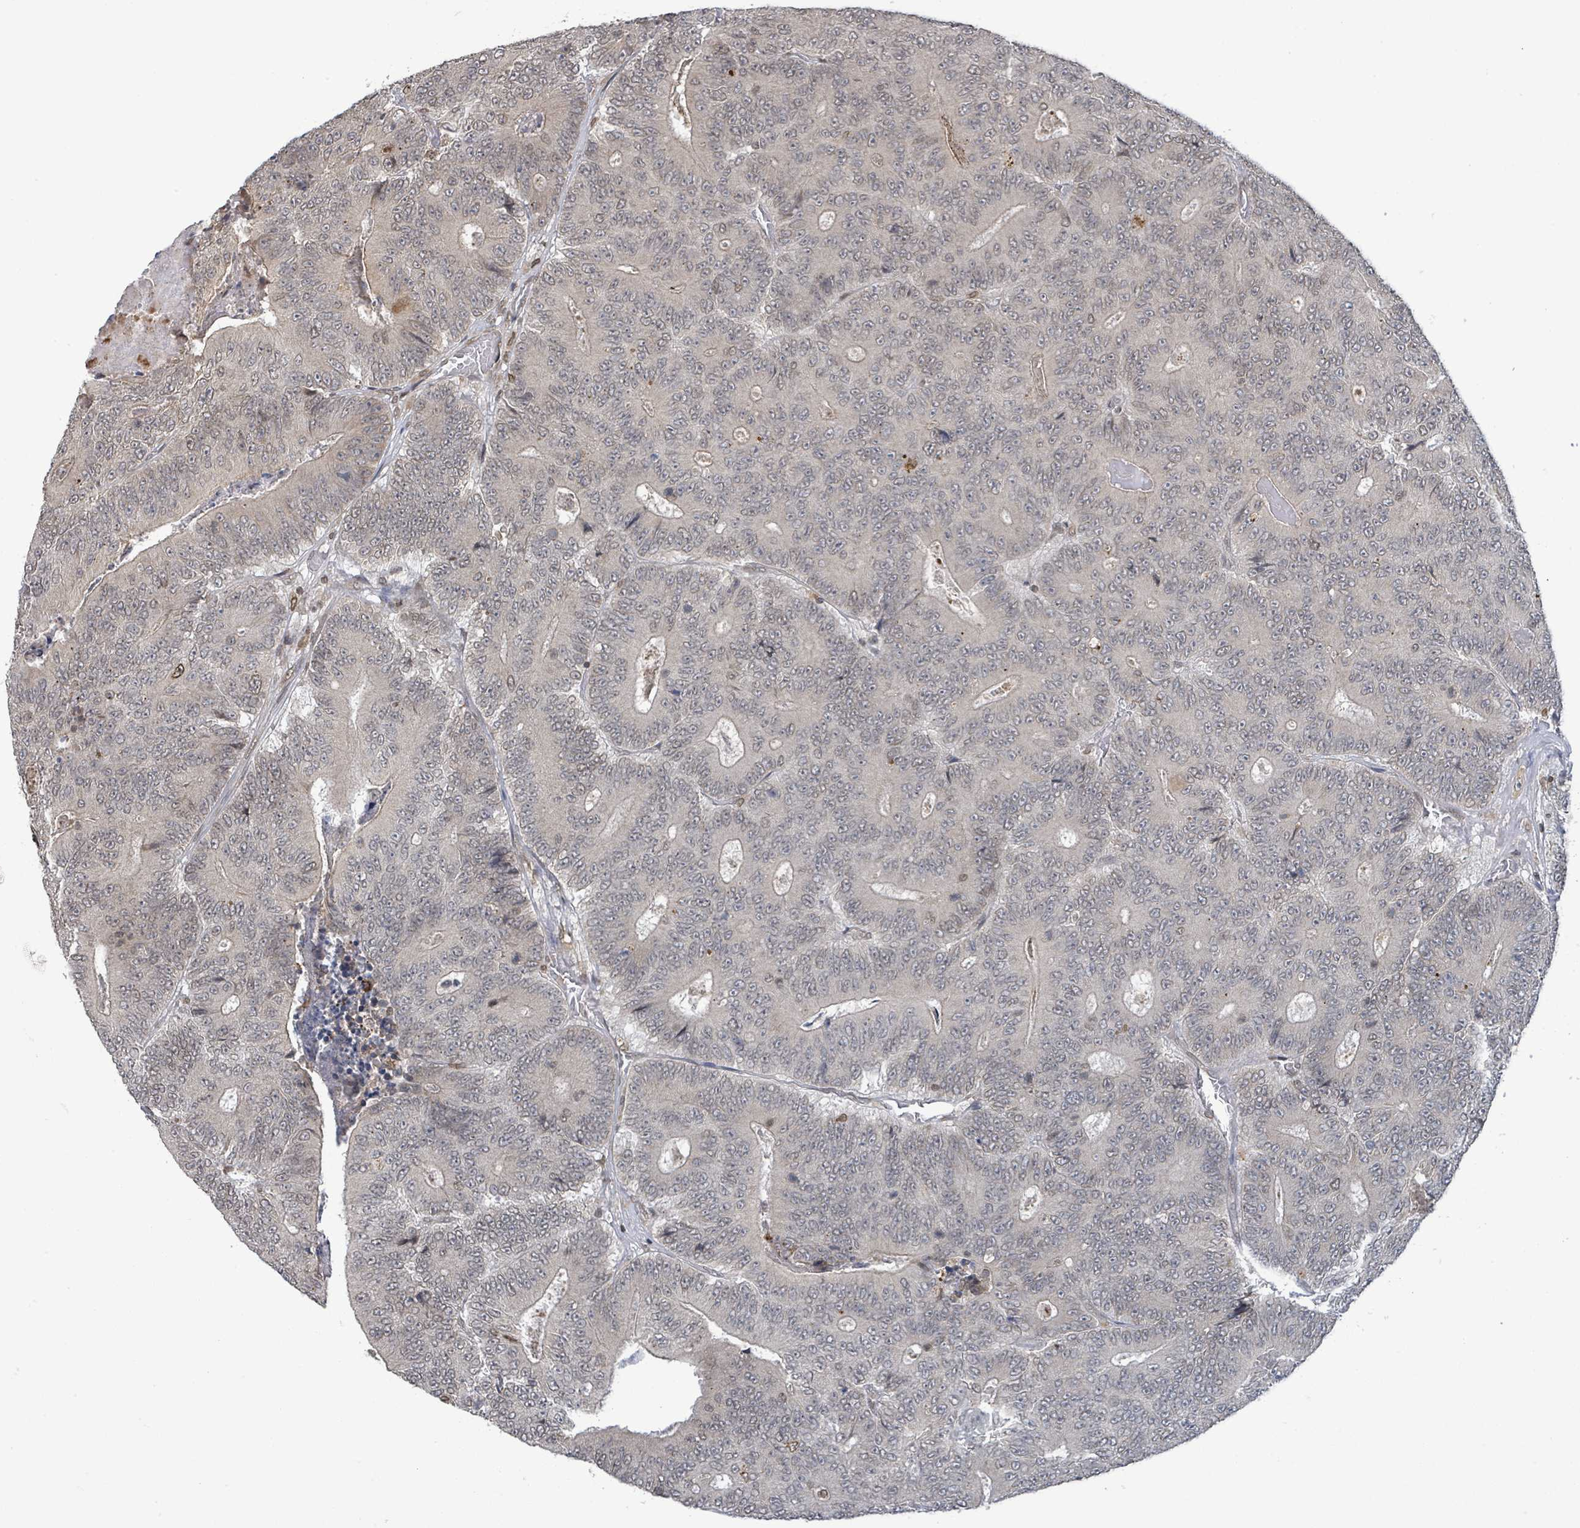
{"staining": {"intensity": "weak", "quantity": "<25%", "location": "nuclear"}, "tissue": "colorectal cancer", "cell_type": "Tumor cells", "image_type": "cancer", "snomed": [{"axis": "morphology", "description": "Adenocarcinoma, NOS"}, {"axis": "topography", "description": "Colon"}], "caption": "High power microscopy image of an IHC micrograph of colorectal cancer, revealing no significant positivity in tumor cells.", "gene": "SBF2", "patient": {"sex": "male", "age": 83}}